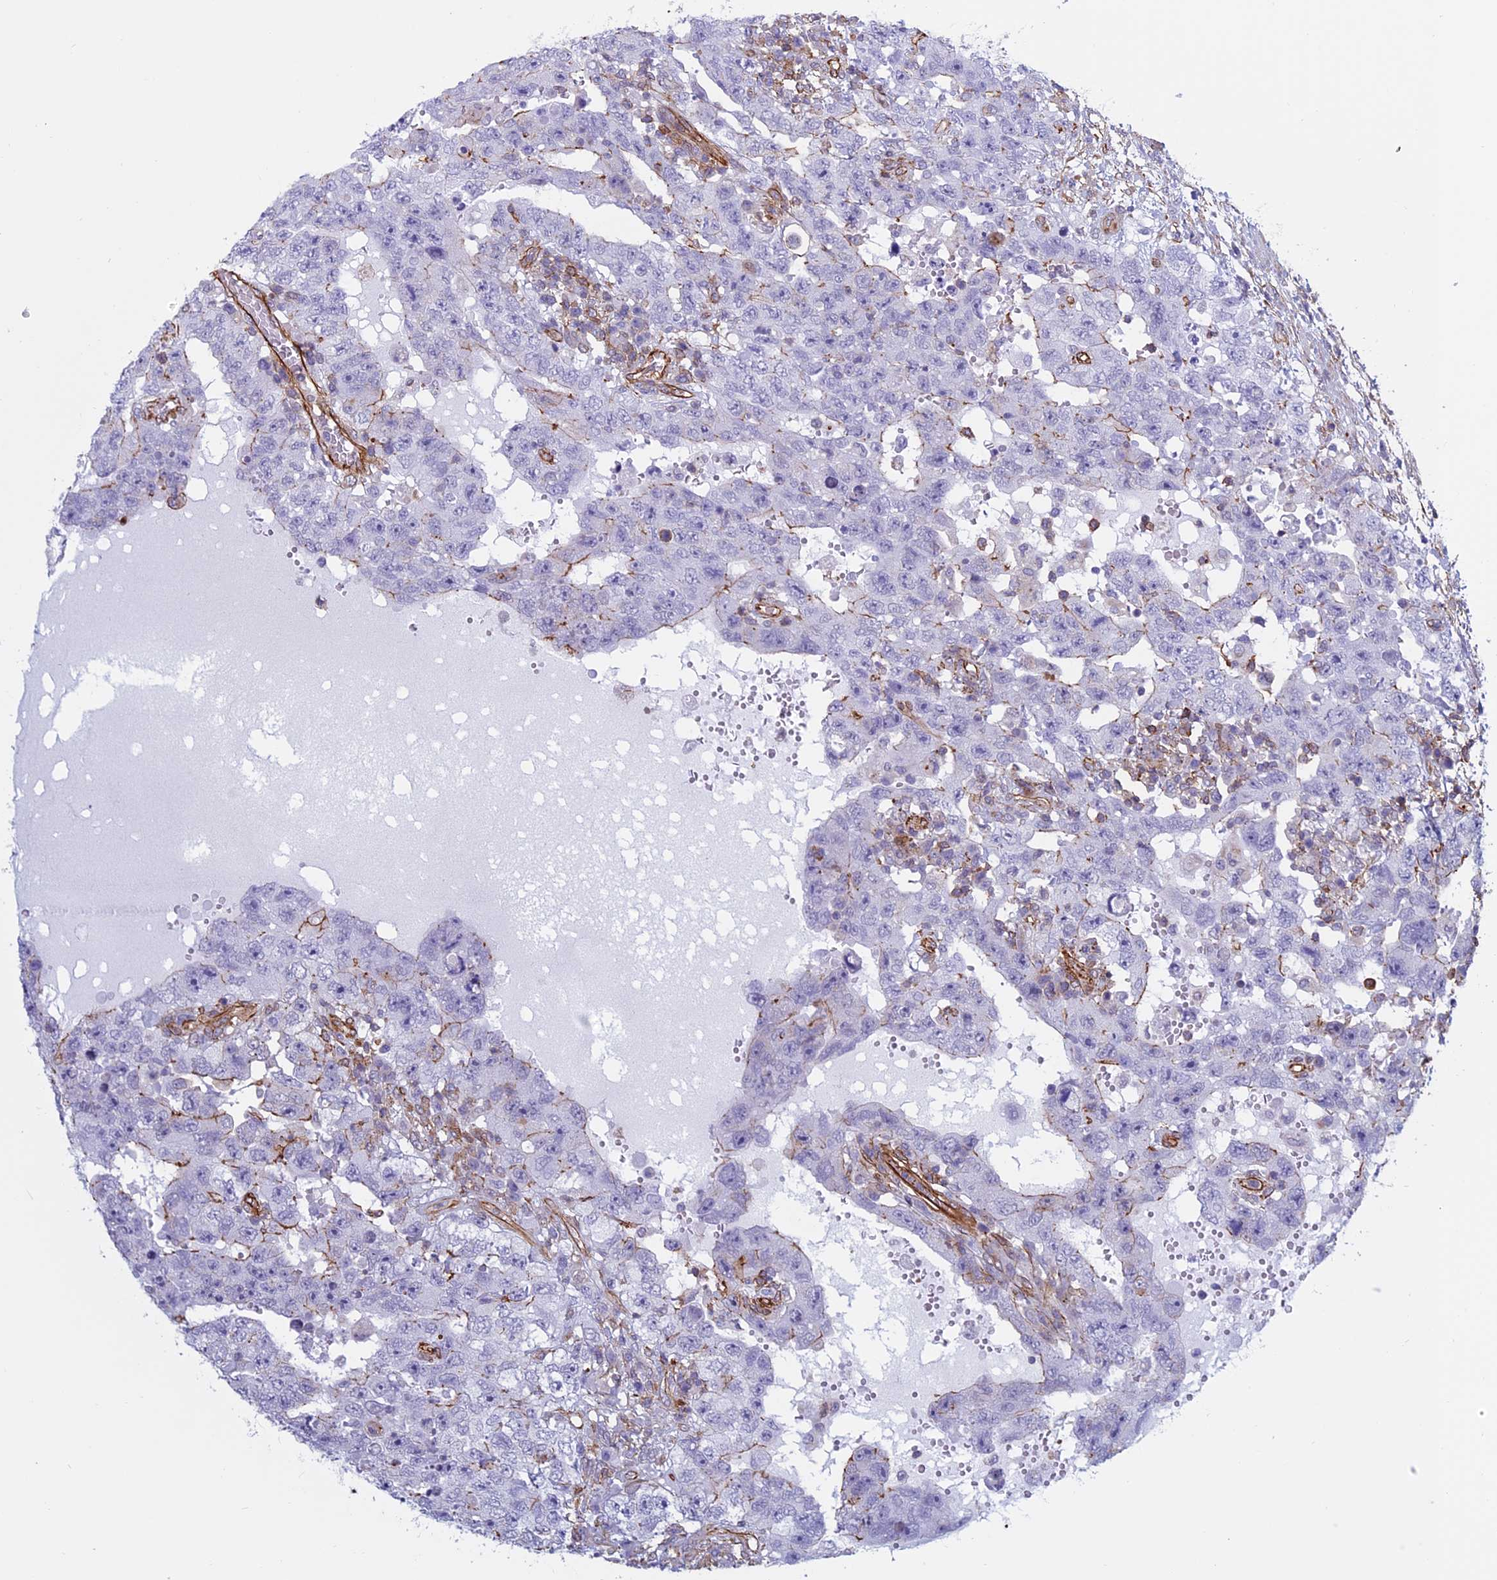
{"staining": {"intensity": "moderate", "quantity": "<25%", "location": "cytoplasmic/membranous"}, "tissue": "testis cancer", "cell_type": "Tumor cells", "image_type": "cancer", "snomed": [{"axis": "morphology", "description": "Carcinoma, Embryonal, NOS"}, {"axis": "topography", "description": "Testis"}], "caption": "Tumor cells exhibit moderate cytoplasmic/membranous staining in approximately <25% of cells in embryonal carcinoma (testis).", "gene": "ANGPTL2", "patient": {"sex": "male", "age": 26}}